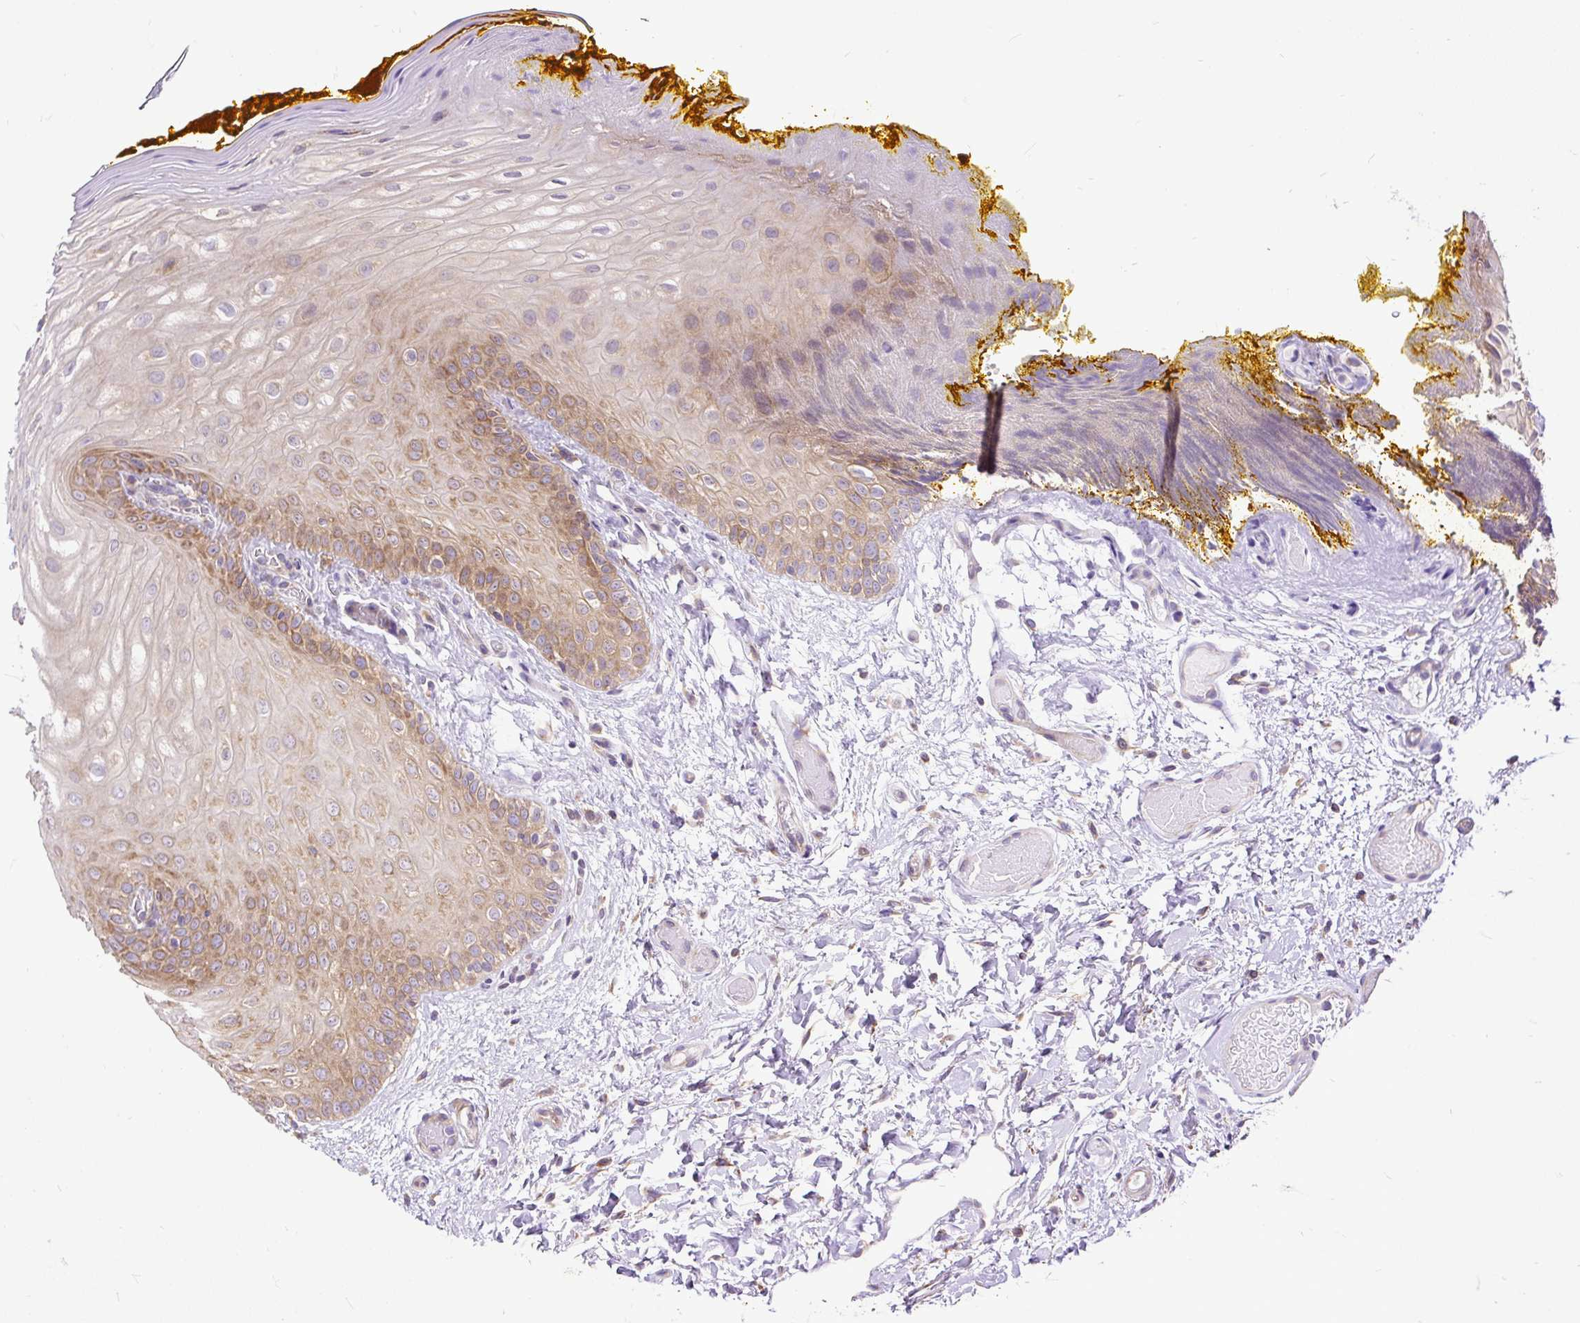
{"staining": {"intensity": "strong", "quantity": "25%-75%", "location": "cytoplasmic/membranous"}, "tissue": "oral mucosa", "cell_type": "Squamous epithelial cells", "image_type": "normal", "snomed": [{"axis": "morphology", "description": "Normal tissue, NOS"}, {"axis": "topography", "description": "Oral tissue"}, {"axis": "topography", "description": "Tounge, NOS"}], "caption": "This micrograph reveals immunohistochemistry staining of unremarkable human oral mucosa, with high strong cytoplasmic/membranous positivity in about 25%-75% of squamous epithelial cells.", "gene": "RPS5", "patient": {"sex": "female", "age": 60}}